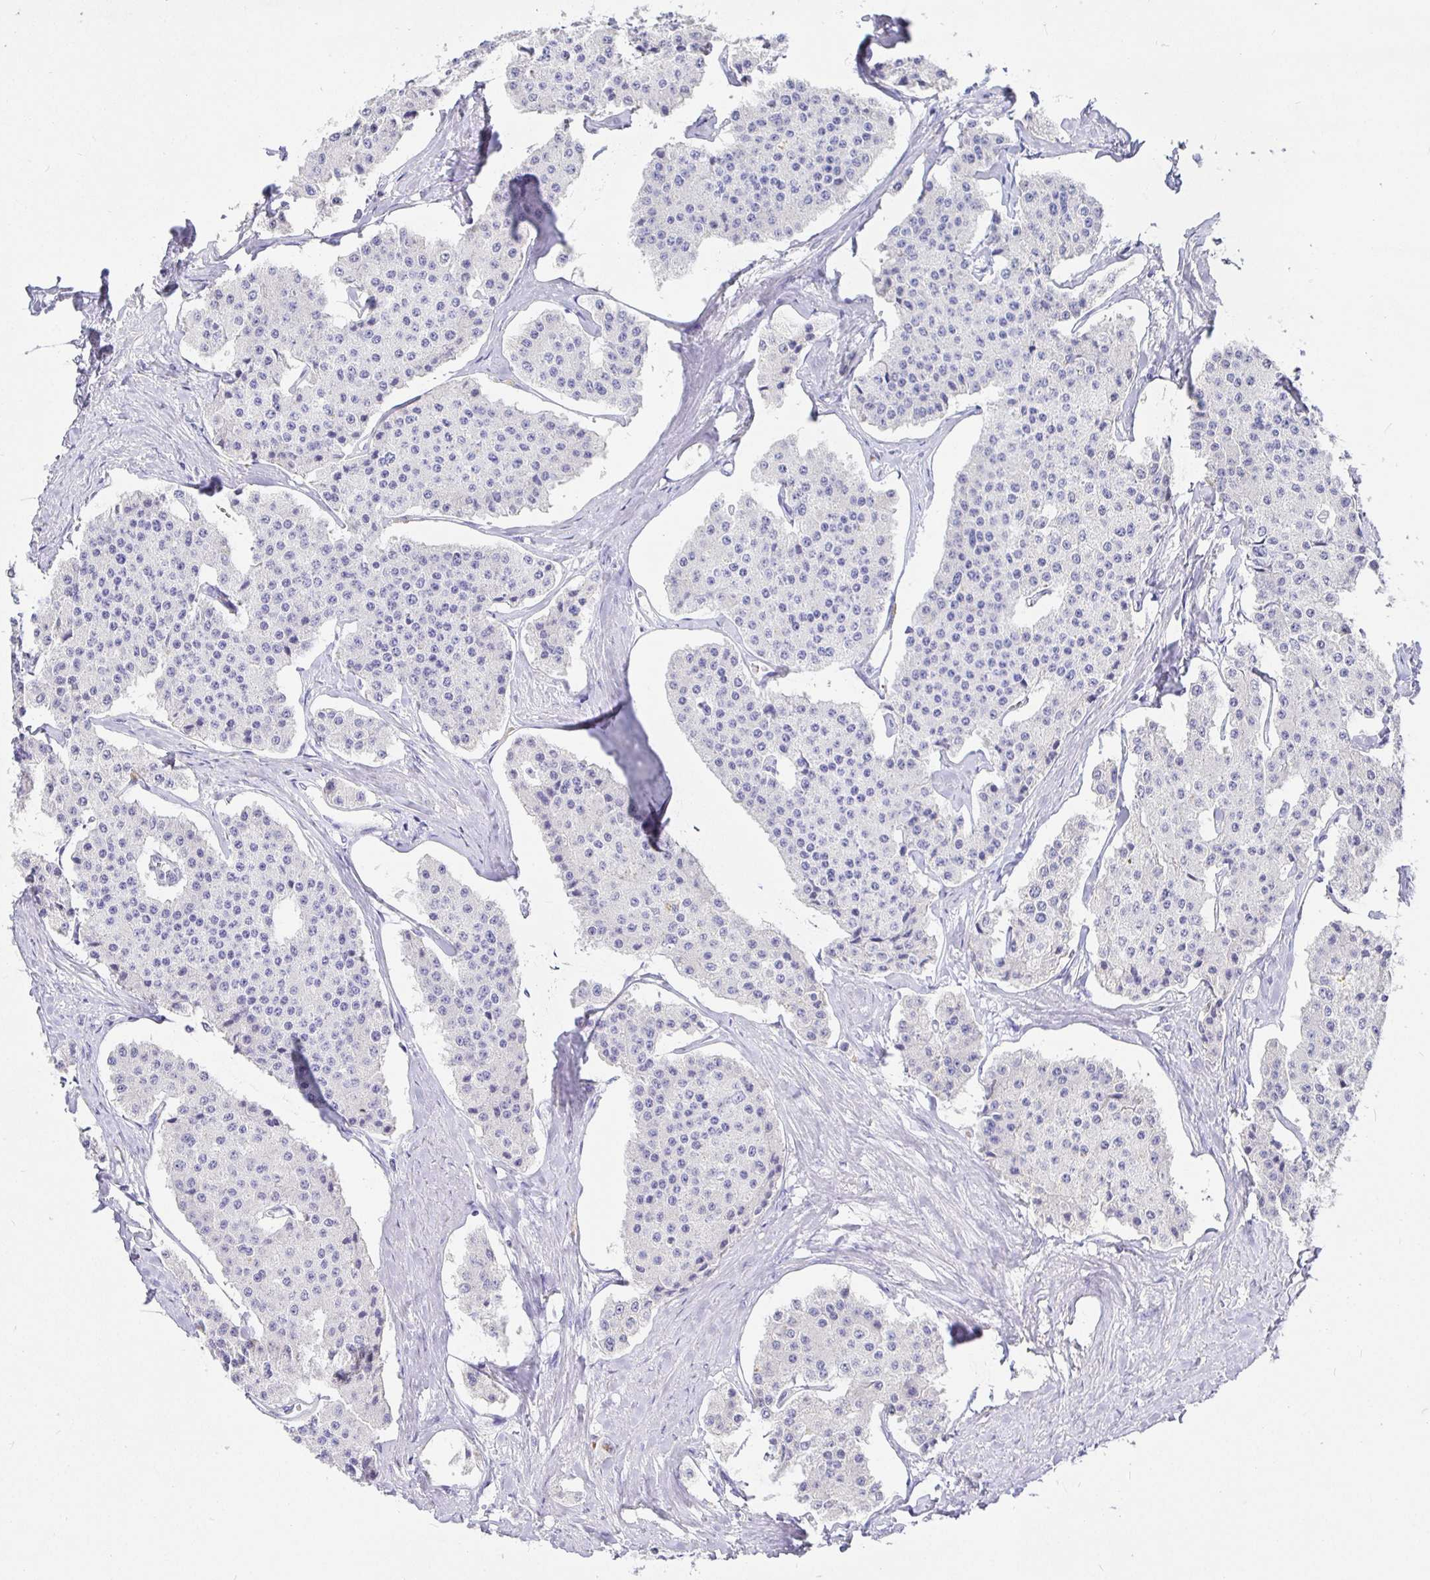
{"staining": {"intensity": "negative", "quantity": "none", "location": "none"}, "tissue": "carcinoid", "cell_type": "Tumor cells", "image_type": "cancer", "snomed": [{"axis": "morphology", "description": "Carcinoid, malignant, NOS"}, {"axis": "topography", "description": "Small intestine"}], "caption": "Immunohistochemistry (IHC) of carcinoid shows no expression in tumor cells.", "gene": "TPTE", "patient": {"sex": "female", "age": 65}}